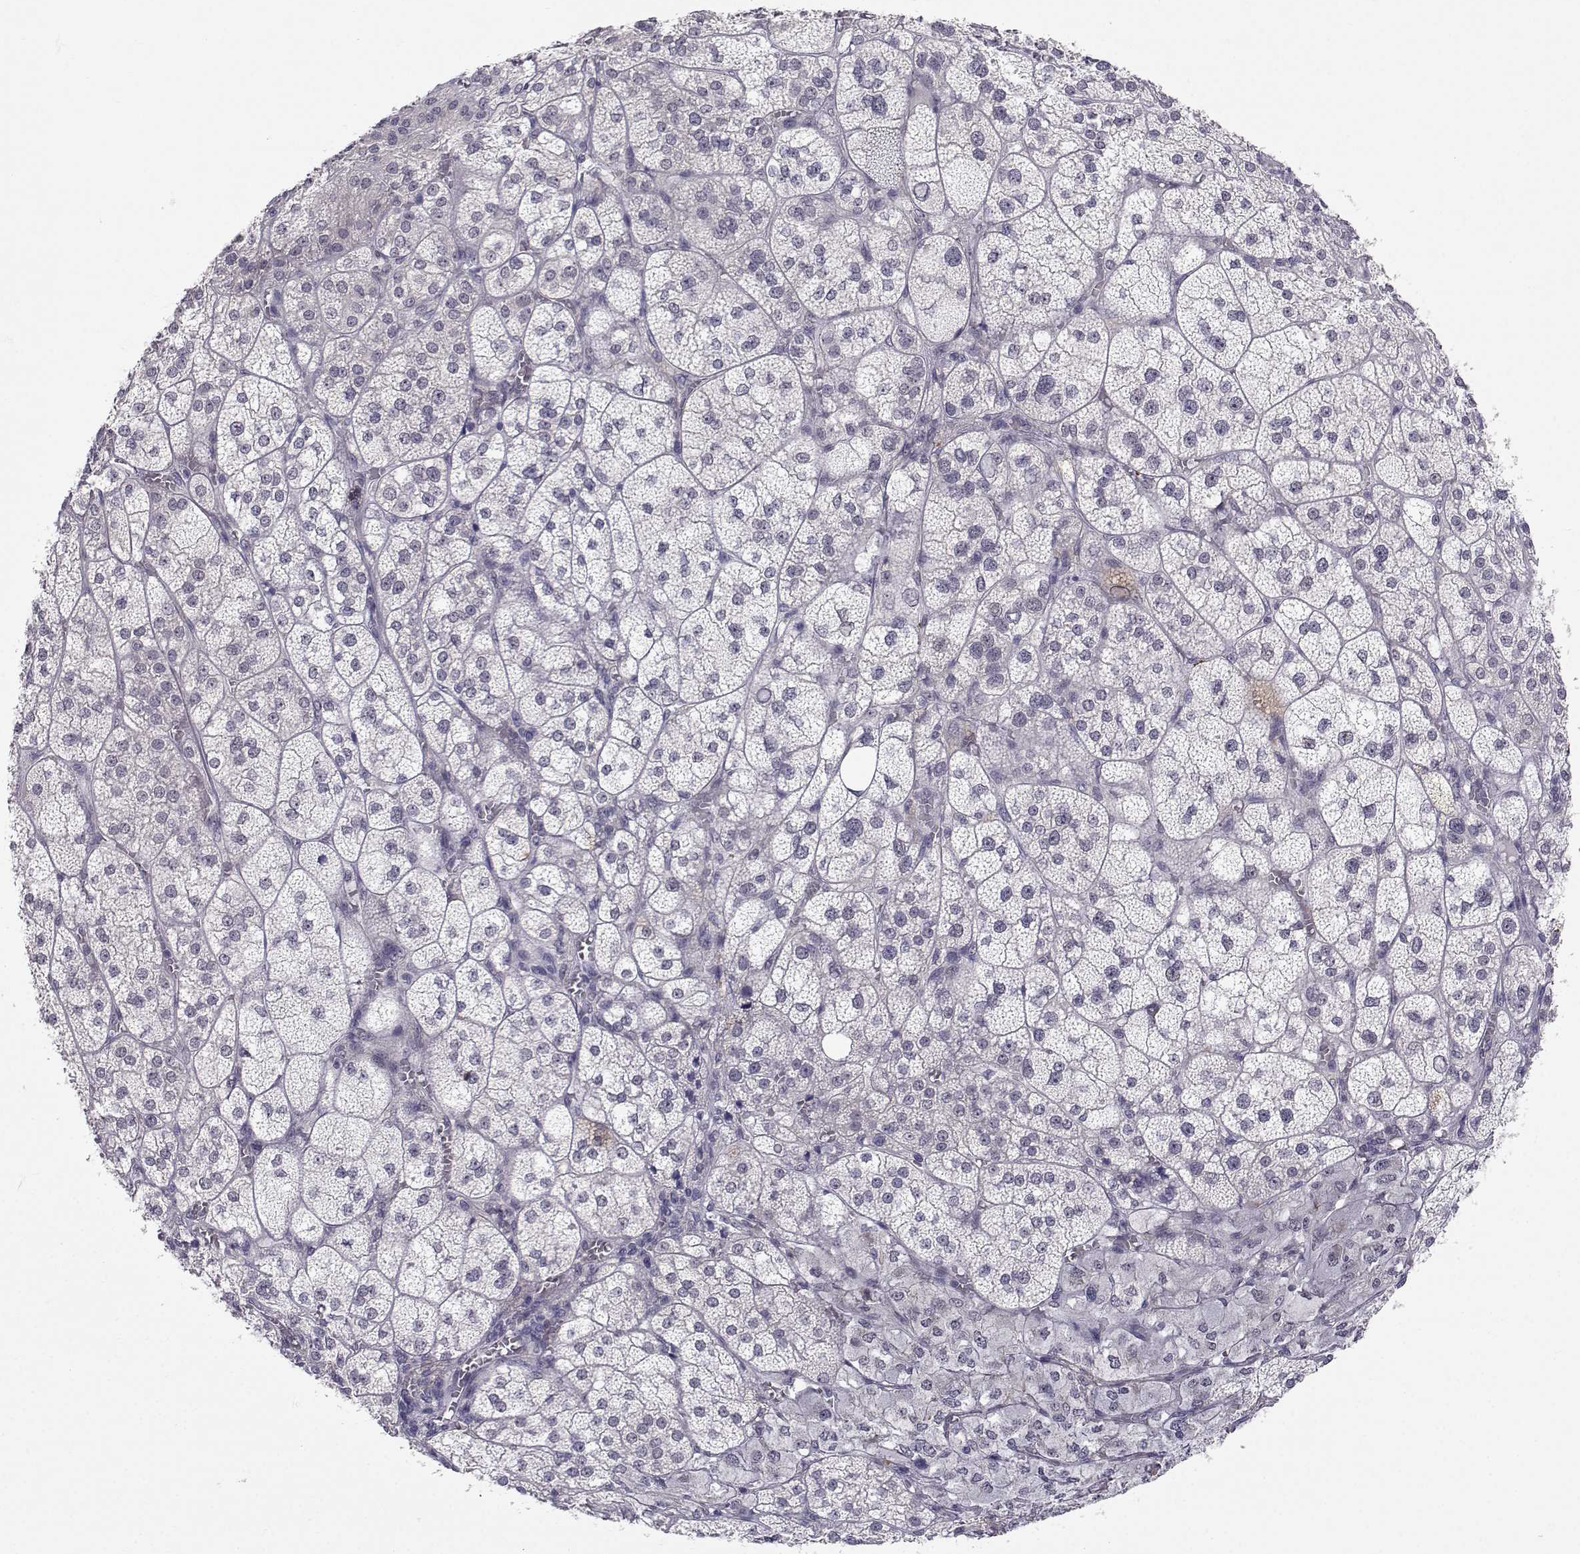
{"staining": {"intensity": "weak", "quantity": "<25%", "location": "cytoplasmic/membranous"}, "tissue": "adrenal gland", "cell_type": "Glandular cells", "image_type": "normal", "snomed": [{"axis": "morphology", "description": "Normal tissue, NOS"}, {"axis": "topography", "description": "Adrenal gland"}], "caption": "High power microscopy histopathology image of an immunohistochemistry photomicrograph of benign adrenal gland, revealing no significant expression in glandular cells. (DAB (3,3'-diaminobenzidine) IHC visualized using brightfield microscopy, high magnification).", "gene": "SLC6A3", "patient": {"sex": "female", "age": 60}}